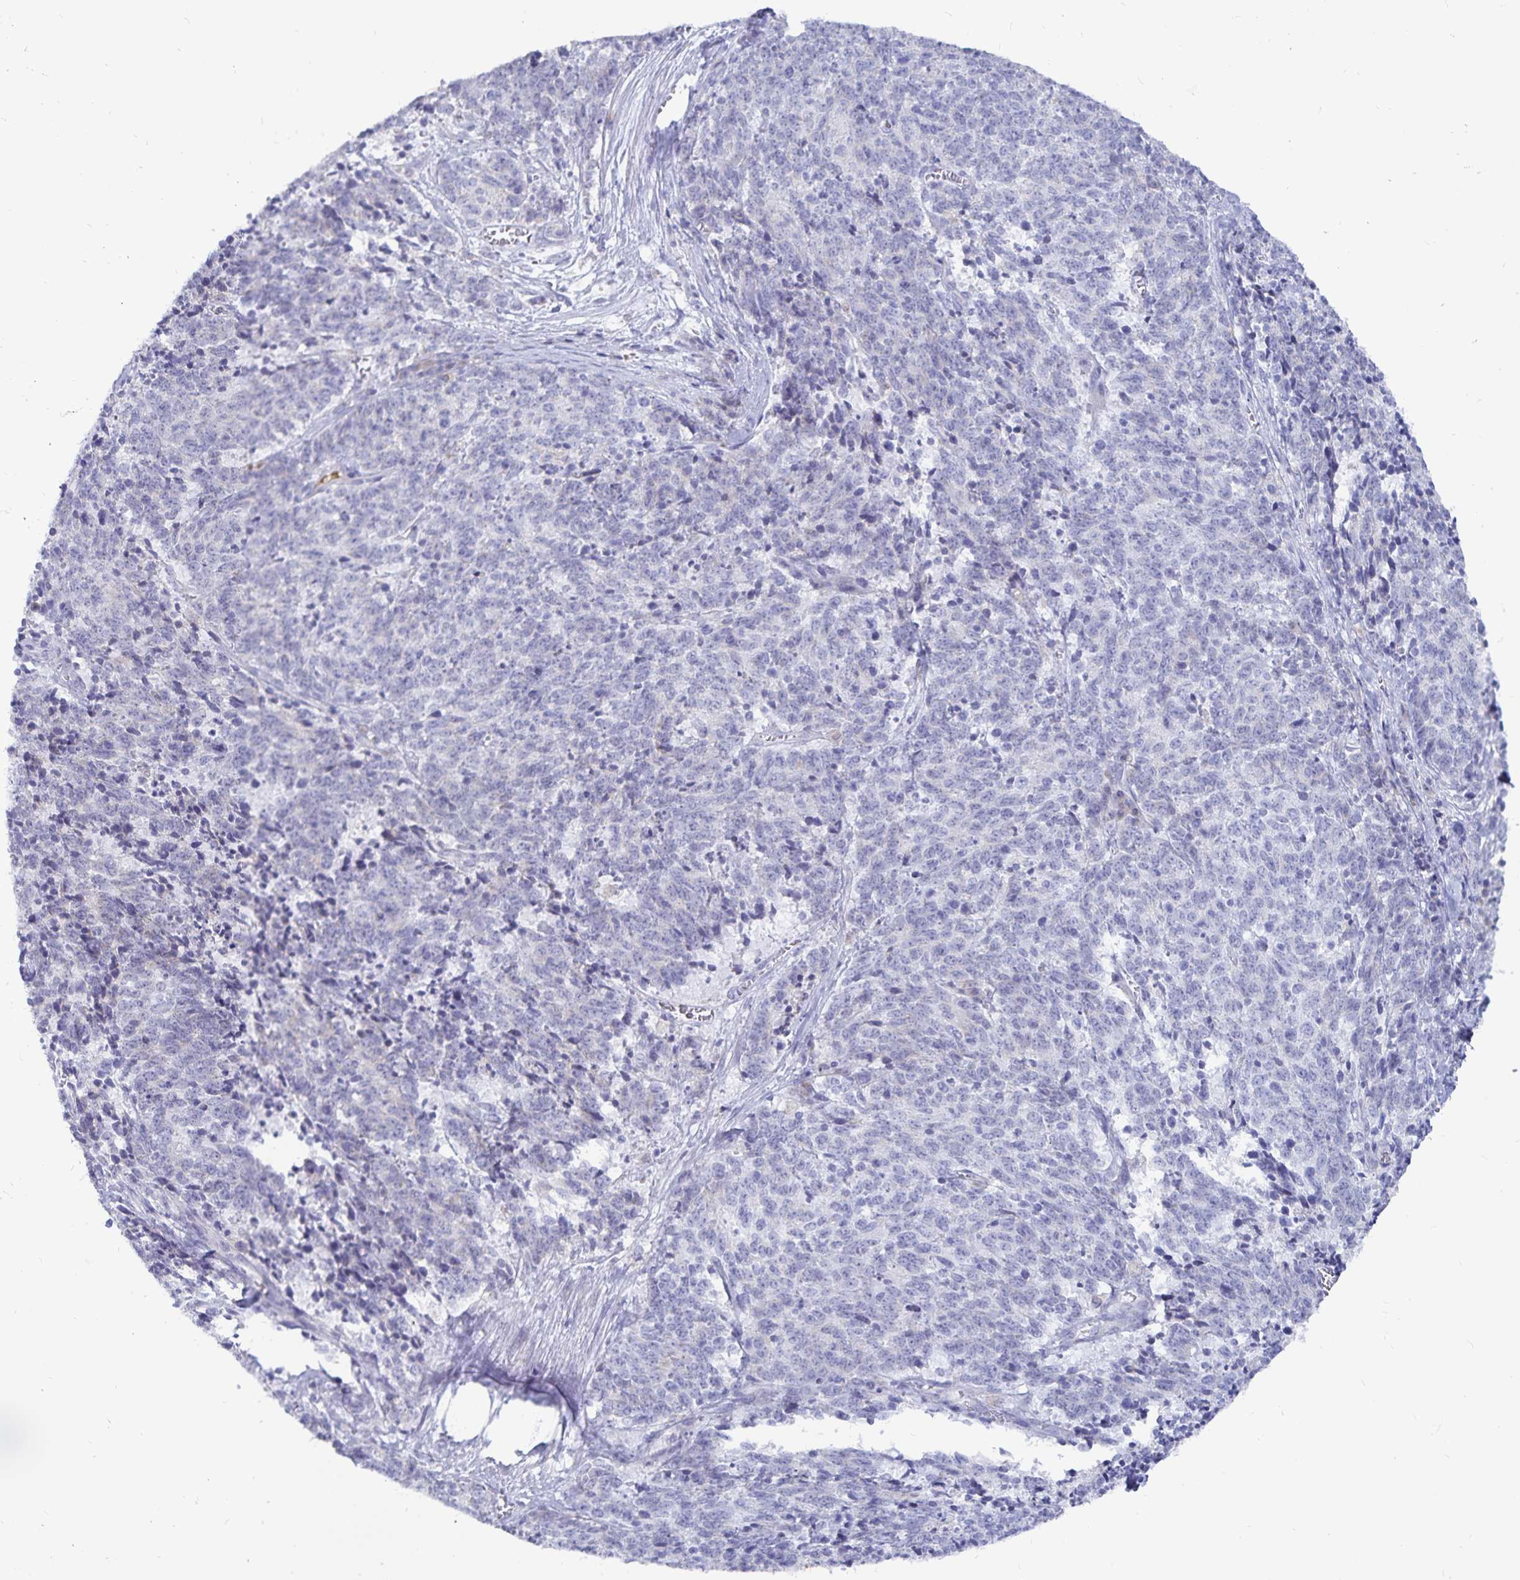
{"staining": {"intensity": "negative", "quantity": "none", "location": "none"}, "tissue": "cervical cancer", "cell_type": "Tumor cells", "image_type": "cancer", "snomed": [{"axis": "morphology", "description": "Squamous cell carcinoma, NOS"}, {"axis": "topography", "description": "Cervix"}], "caption": "Tumor cells are negative for brown protein staining in cervical cancer (squamous cell carcinoma). (DAB immunohistochemistry visualized using brightfield microscopy, high magnification).", "gene": "PKHD1", "patient": {"sex": "female", "age": 29}}